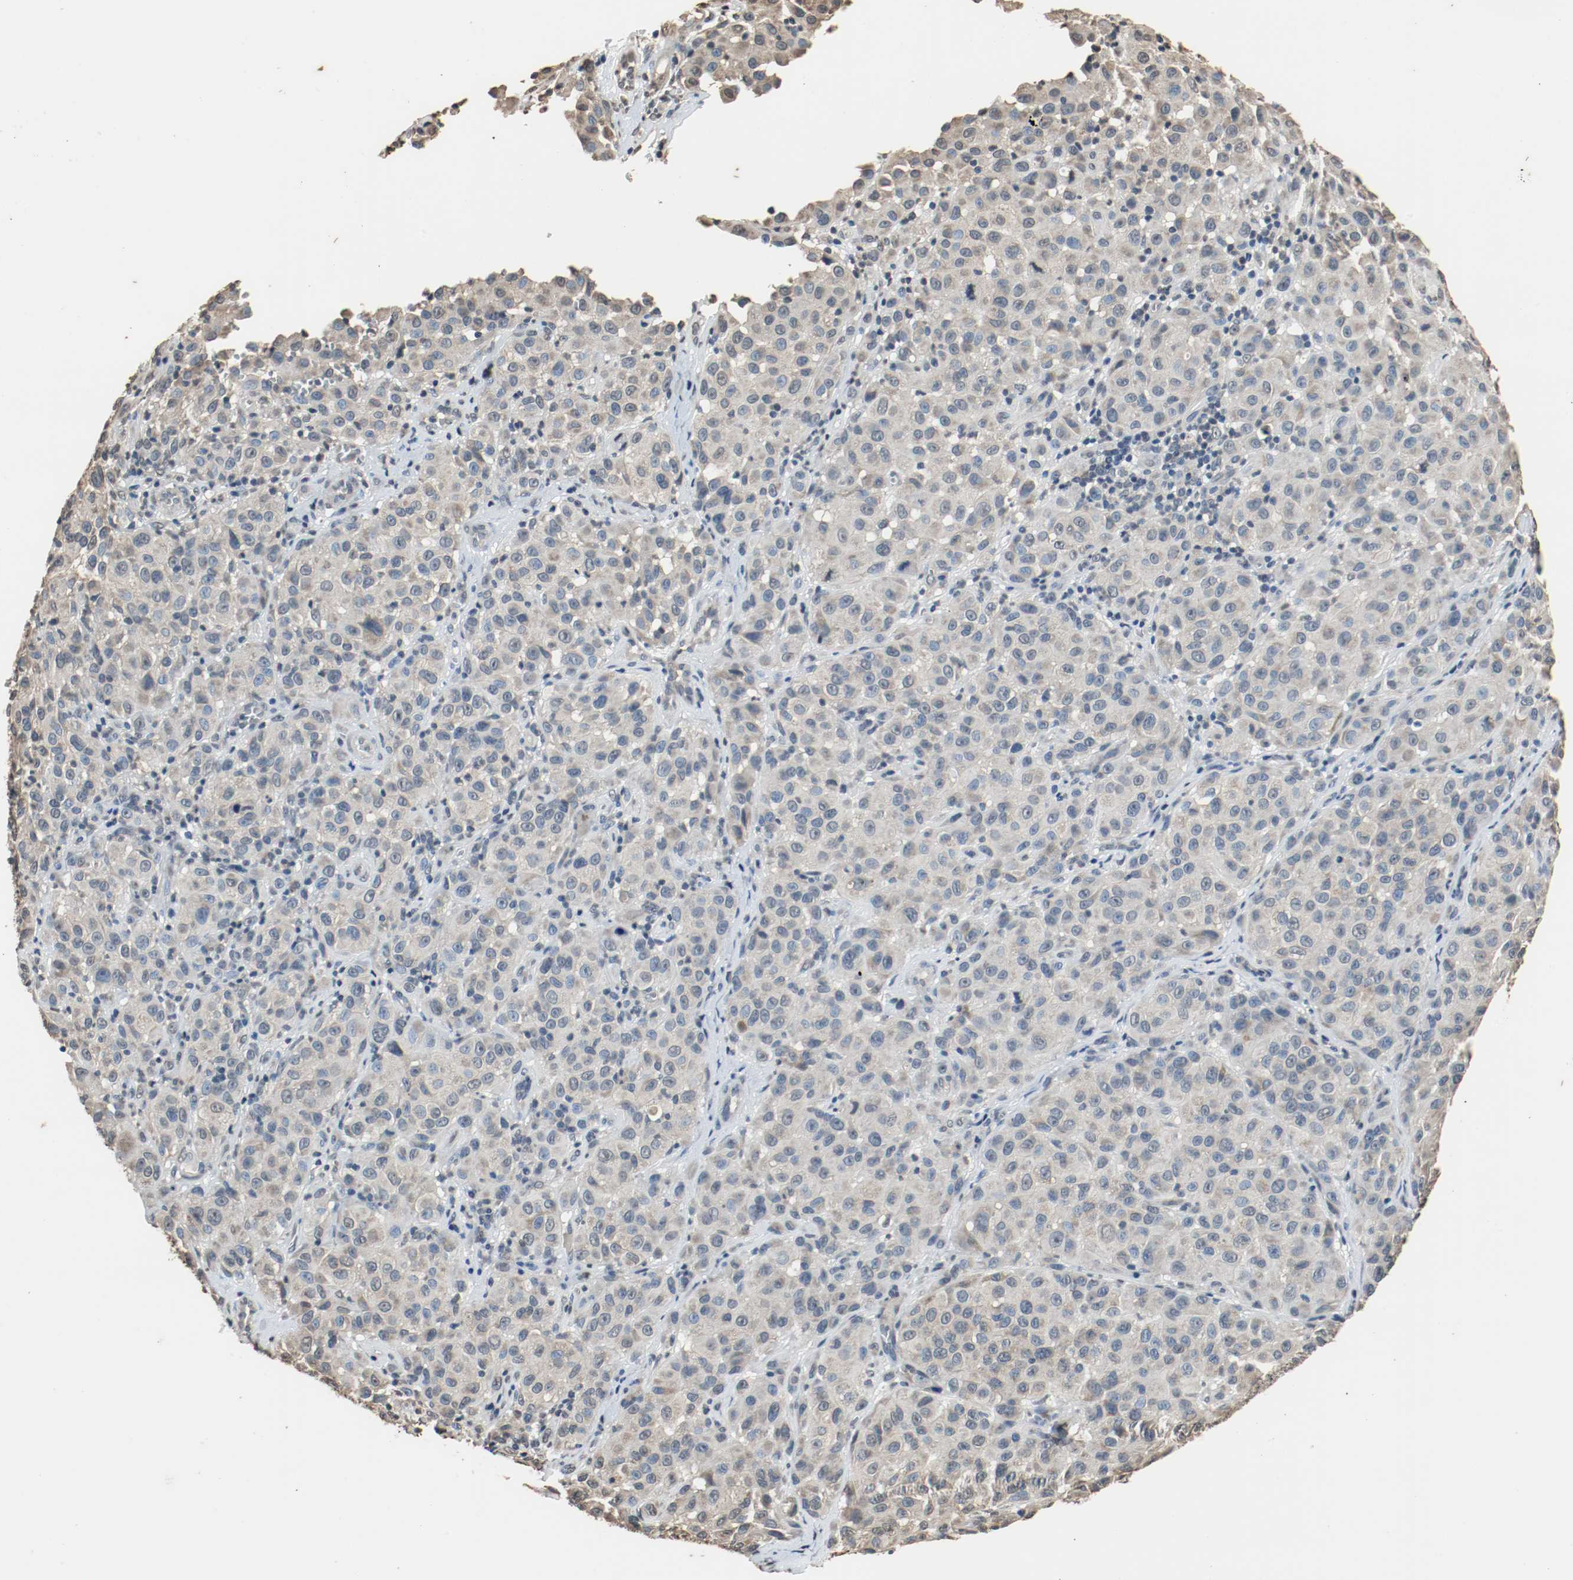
{"staining": {"intensity": "weak", "quantity": "25%-75%", "location": "cytoplasmic/membranous"}, "tissue": "melanoma", "cell_type": "Tumor cells", "image_type": "cancer", "snomed": [{"axis": "morphology", "description": "Malignant melanoma, NOS"}, {"axis": "topography", "description": "Skin"}], "caption": "The photomicrograph reveals staining of malignant melanoma, revealing weak cytoplasmic/membranous protein expression (brown color) within tumor cells.", "gene": "RTN4", "patient": {"sex": "female", "age": 21}}